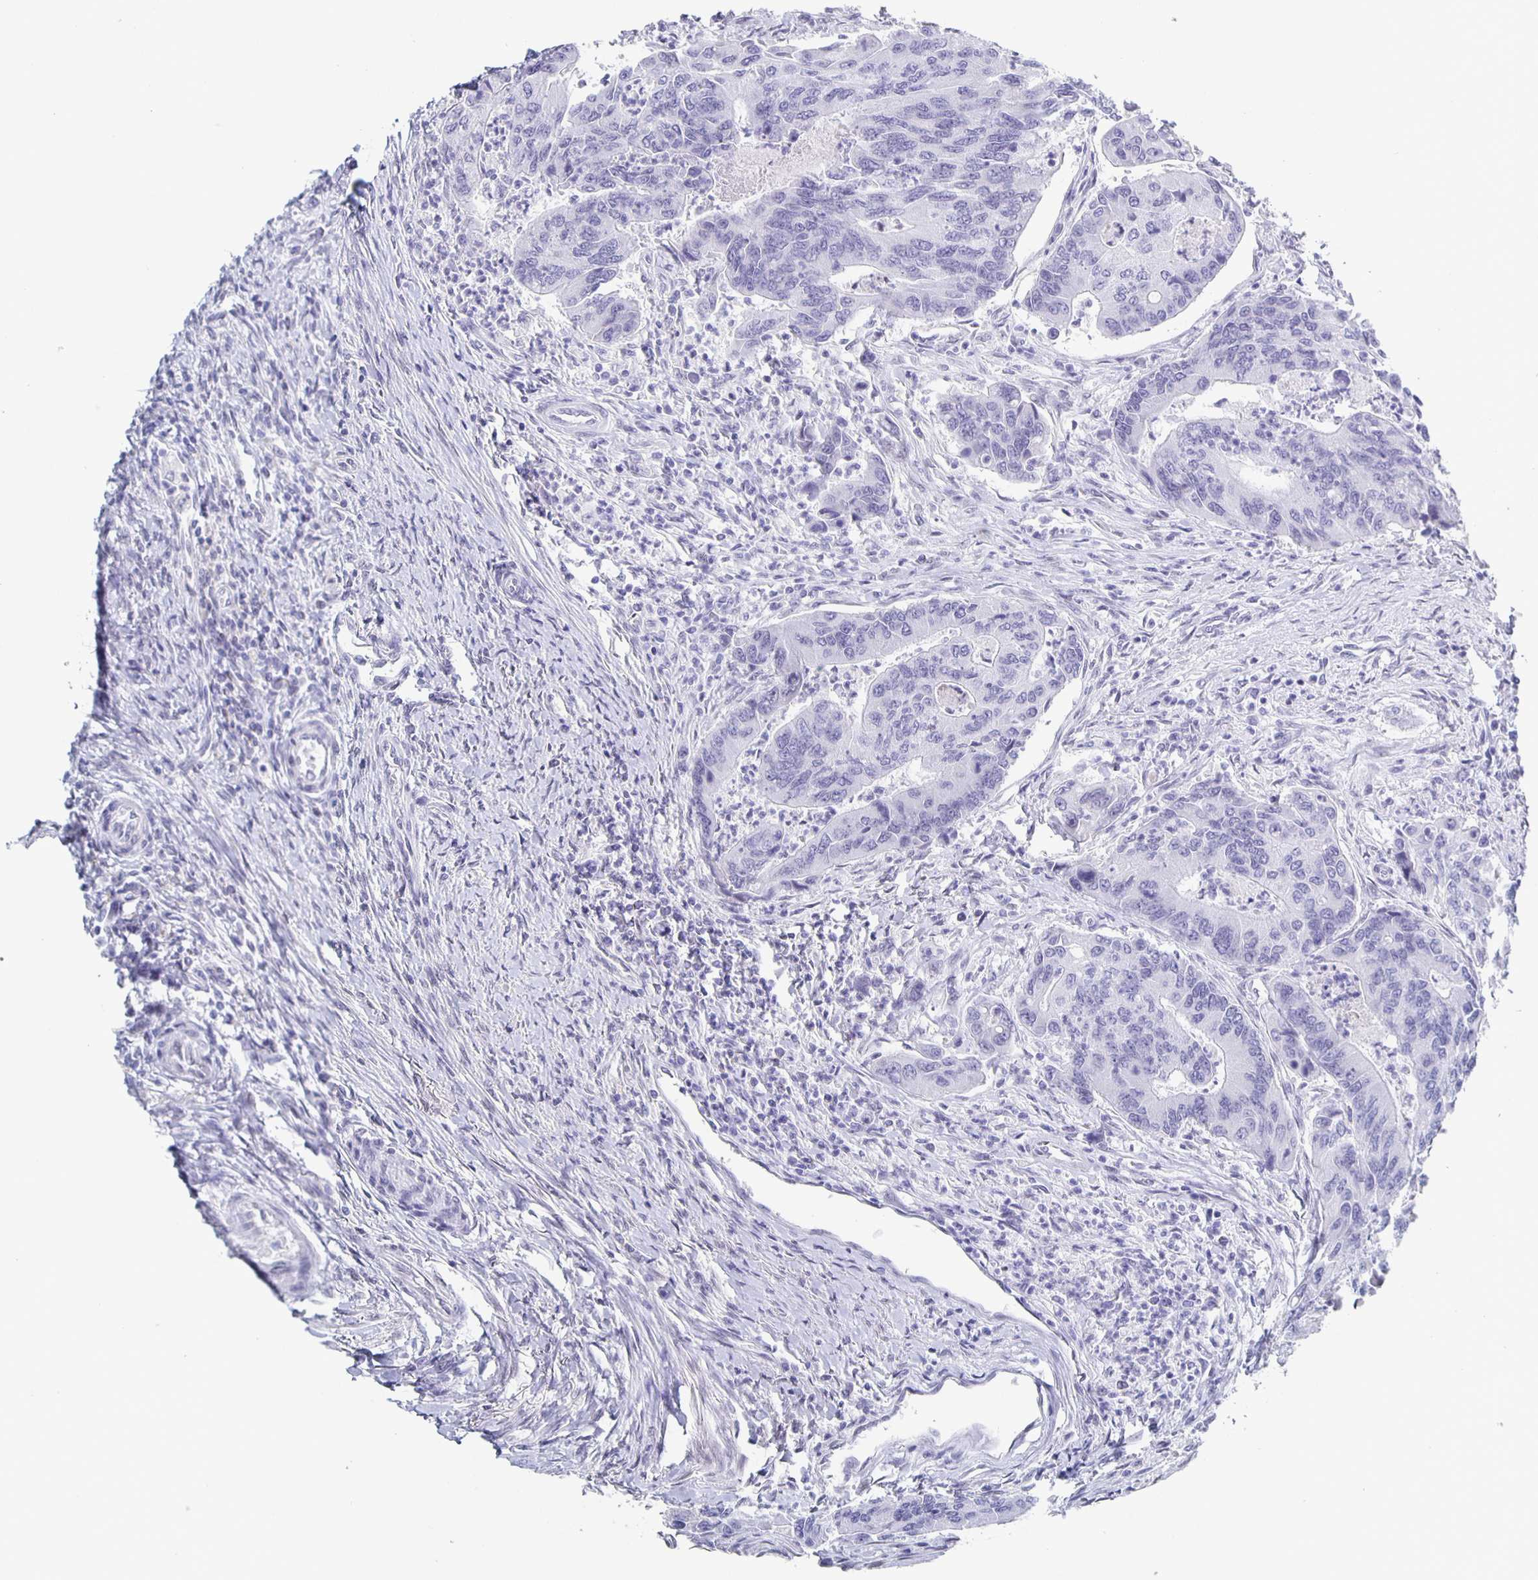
{"staining": {"intensity": "negative", "quantity": "none", "location": "none"}, "tissue": "colorectal cancer", "cell_type": "Tumor cells", "image_type": "cancer", "snomed": [{"axis": "morphology", "description": "Adenocarcinoma, NOS"}, {"axis": "topography", "description": "Colon"}], "caption": "The micrograph displays no staining of tumor cells in colorectal cancer (adenocarcinoma). (DAB IHC with hematoxylin counter stain).", "gene": "CCDC17", "patient": {"sex": "female", "age": 67}}